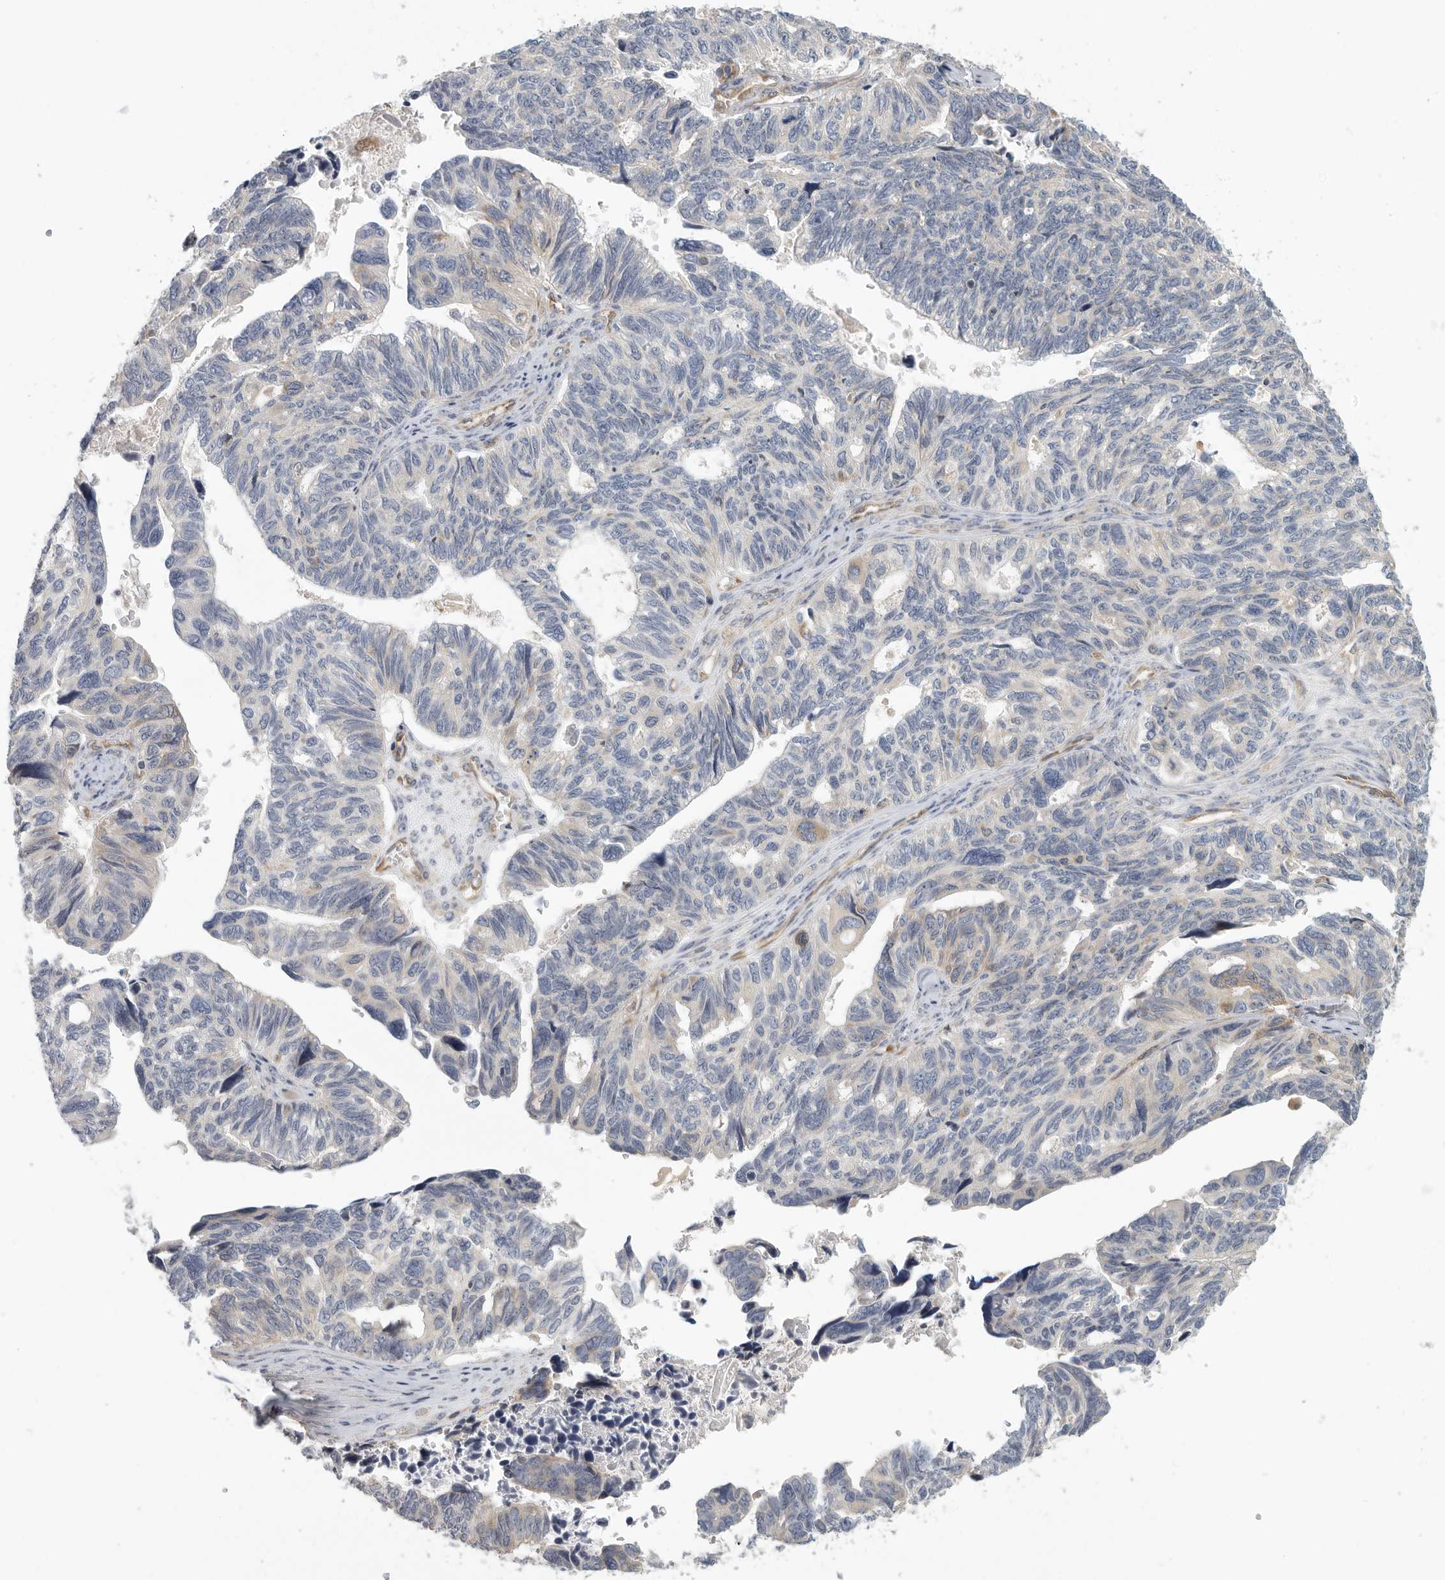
{"staining": {"intensity": "weak", "quantity": "<25%", "location": "cytoplasmic/membranous"}, "tissue": "ovarian cancer", "cell_type": "Tumor cells", "image_type": "cancer", "snomed": [{"axis": "morphology", "description": "Cystadenocarcinoma, serous, NOS"}, {"axis": "topography", "description": "Ovary"}], "caption": "Immunohistochemistry (IHC) micrograph of human serous cystadenocarcinoma (ovarian) stained for a protein (brown), which exhibits no positivity in tumor cells.", "gene": "BCAP29", "patient": {"sex": "female", "age": 79}}